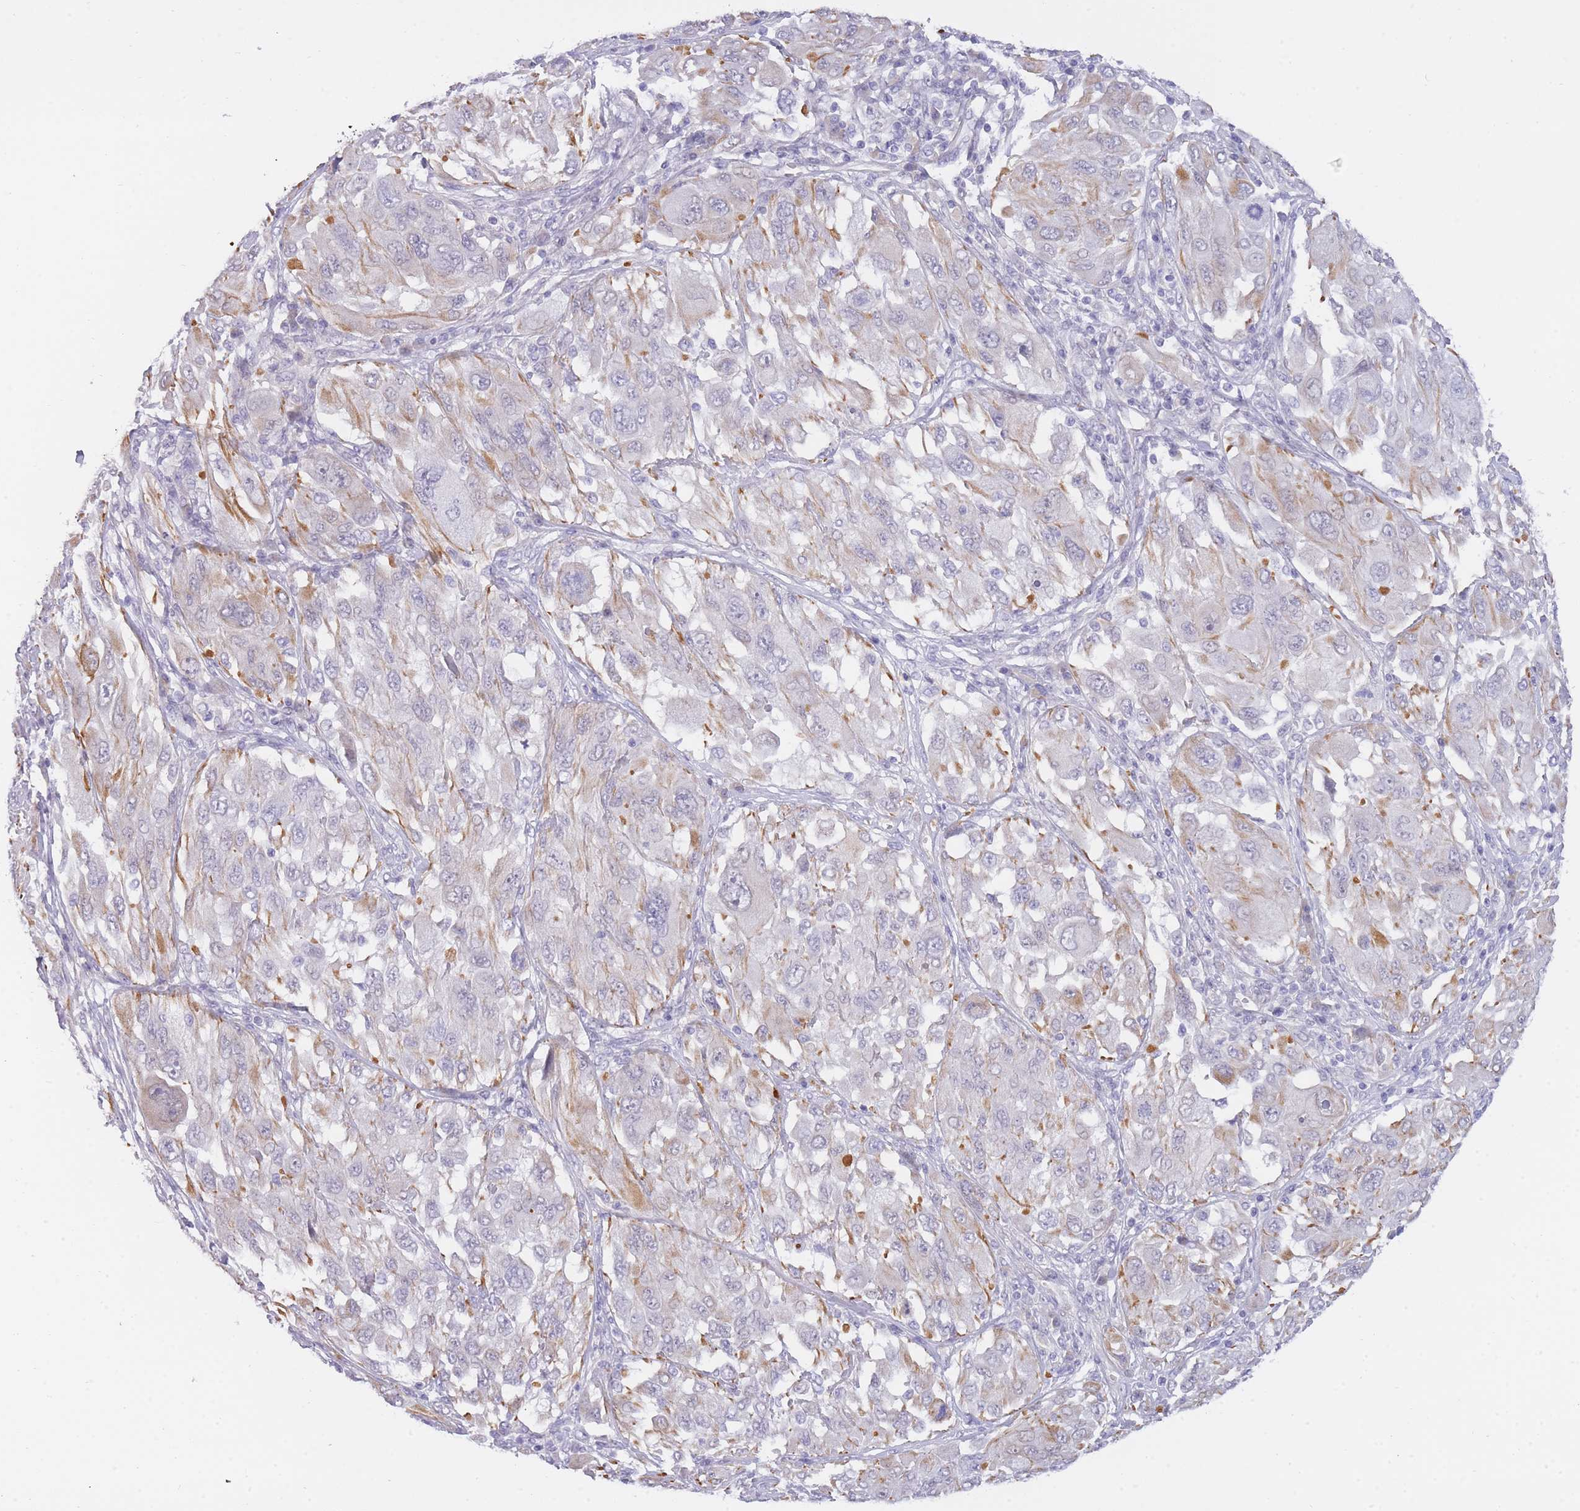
{"staining": {"intensity": "negative", "quantity": "none", "location": "none"}, "tissue": "melanoma", "cell_type": "Tumor cells", "image_type": "cancer", "snomed": [{"axis": "morphology", "description": "Malignant melanoma, NOS"}, {"axis": "topography", "description": "Skin"}], "caption": "The image exhibits no staining of tumor cells in malignant melanoma. Brightfield microscopy of IHC stained with DAB (brown) and hematoxylin (blue), captured at high magnification.", "gene": "PRR23B", "patient": {"sex": "female", "age": 91}}